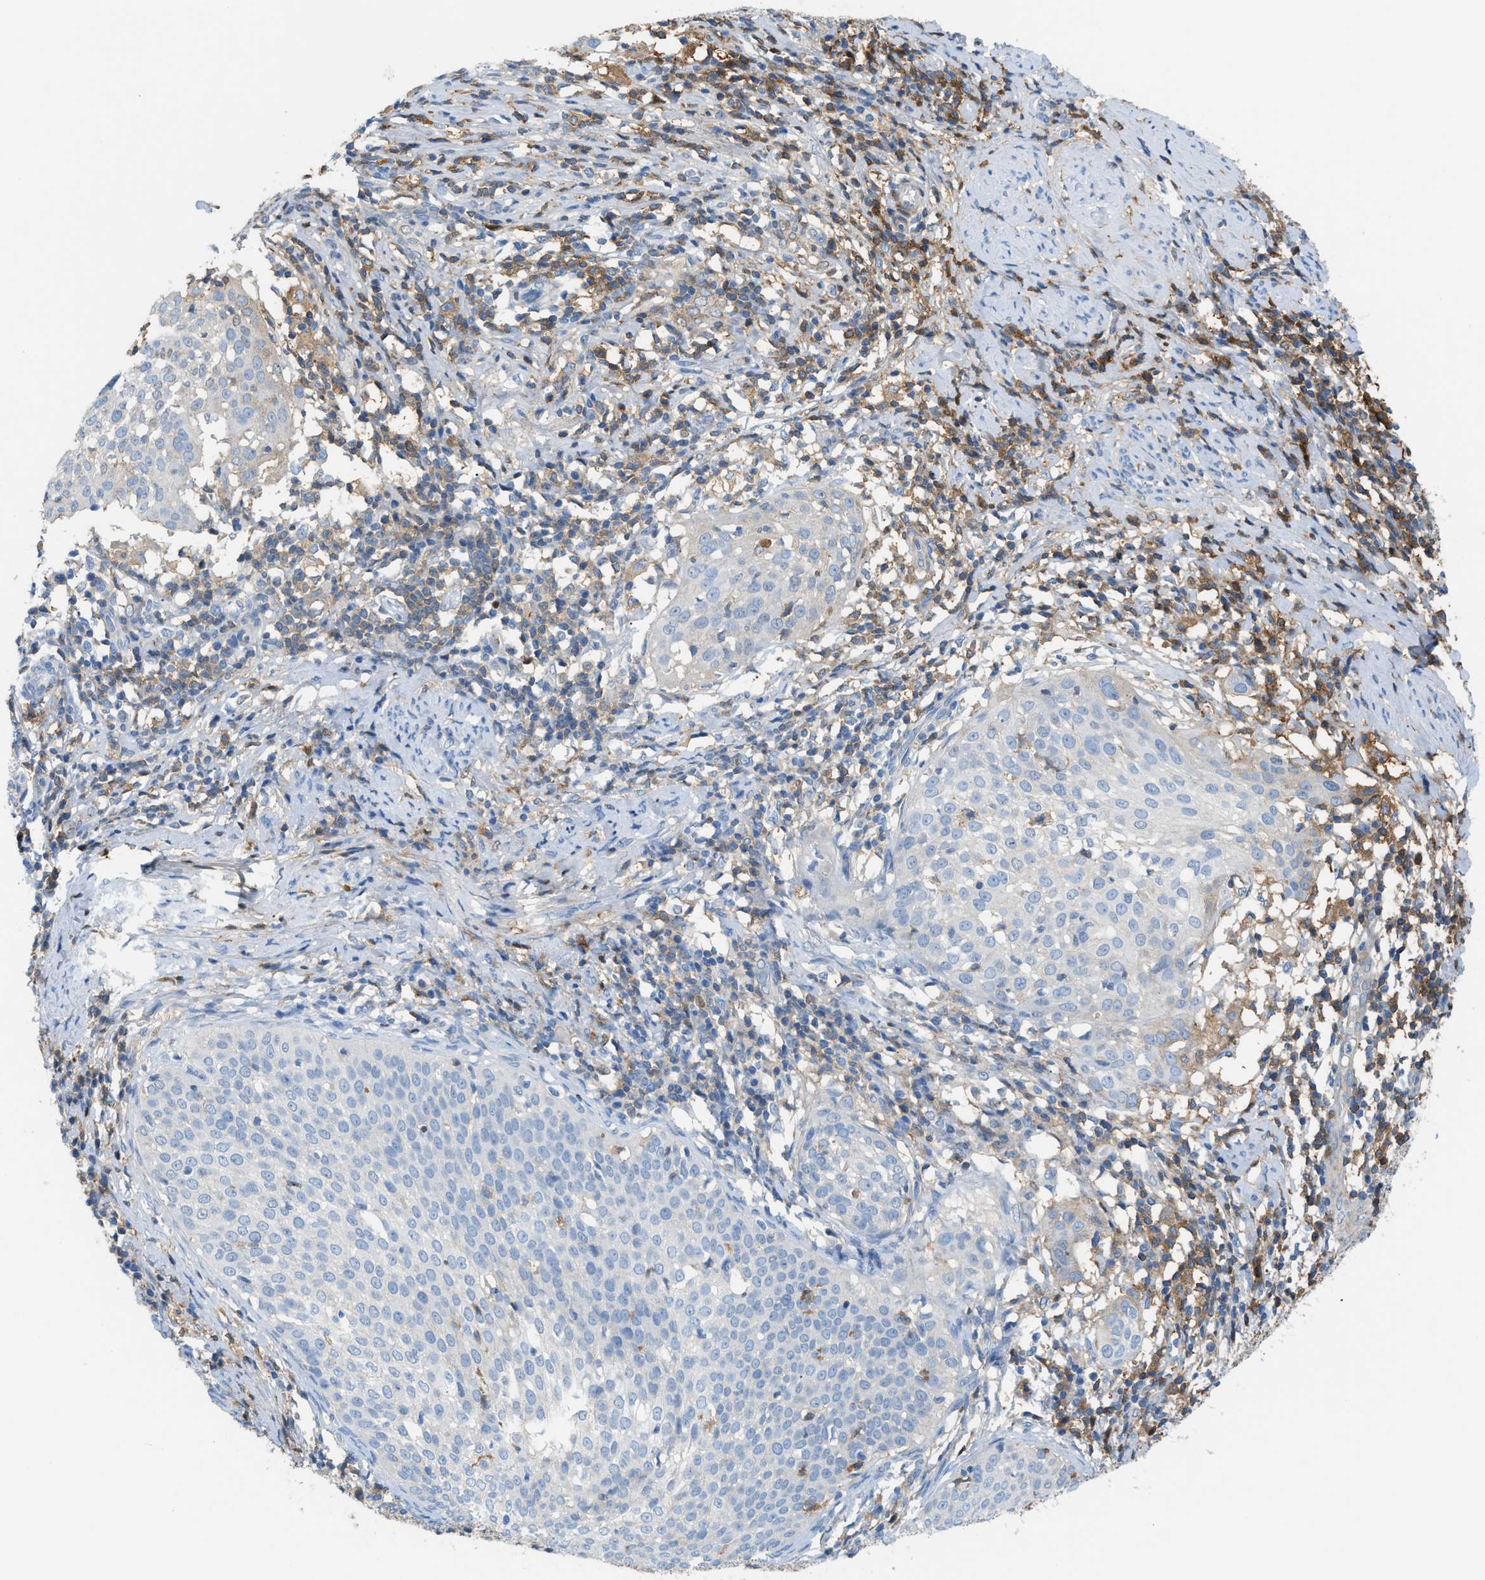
{"staining": {"intensity": "negative", "quantity": "none", "location": "none"}, "tissue": "cervical cancer", "cell_type": "Tumor cells", "image_type": "cancer", "snomed": [{"axis": "morphology", "description": "Squamous cell carcinoma, NOS"}, {"axis": "topography", "description": "Cervix"}], "caption": "Human cervical squamous cell carcinoma stained for a protein using immunohistochemistry demonstrates no expression in tumor cells.", "gene": "CFI", "patient": {"sex": "female", "age": 51}}